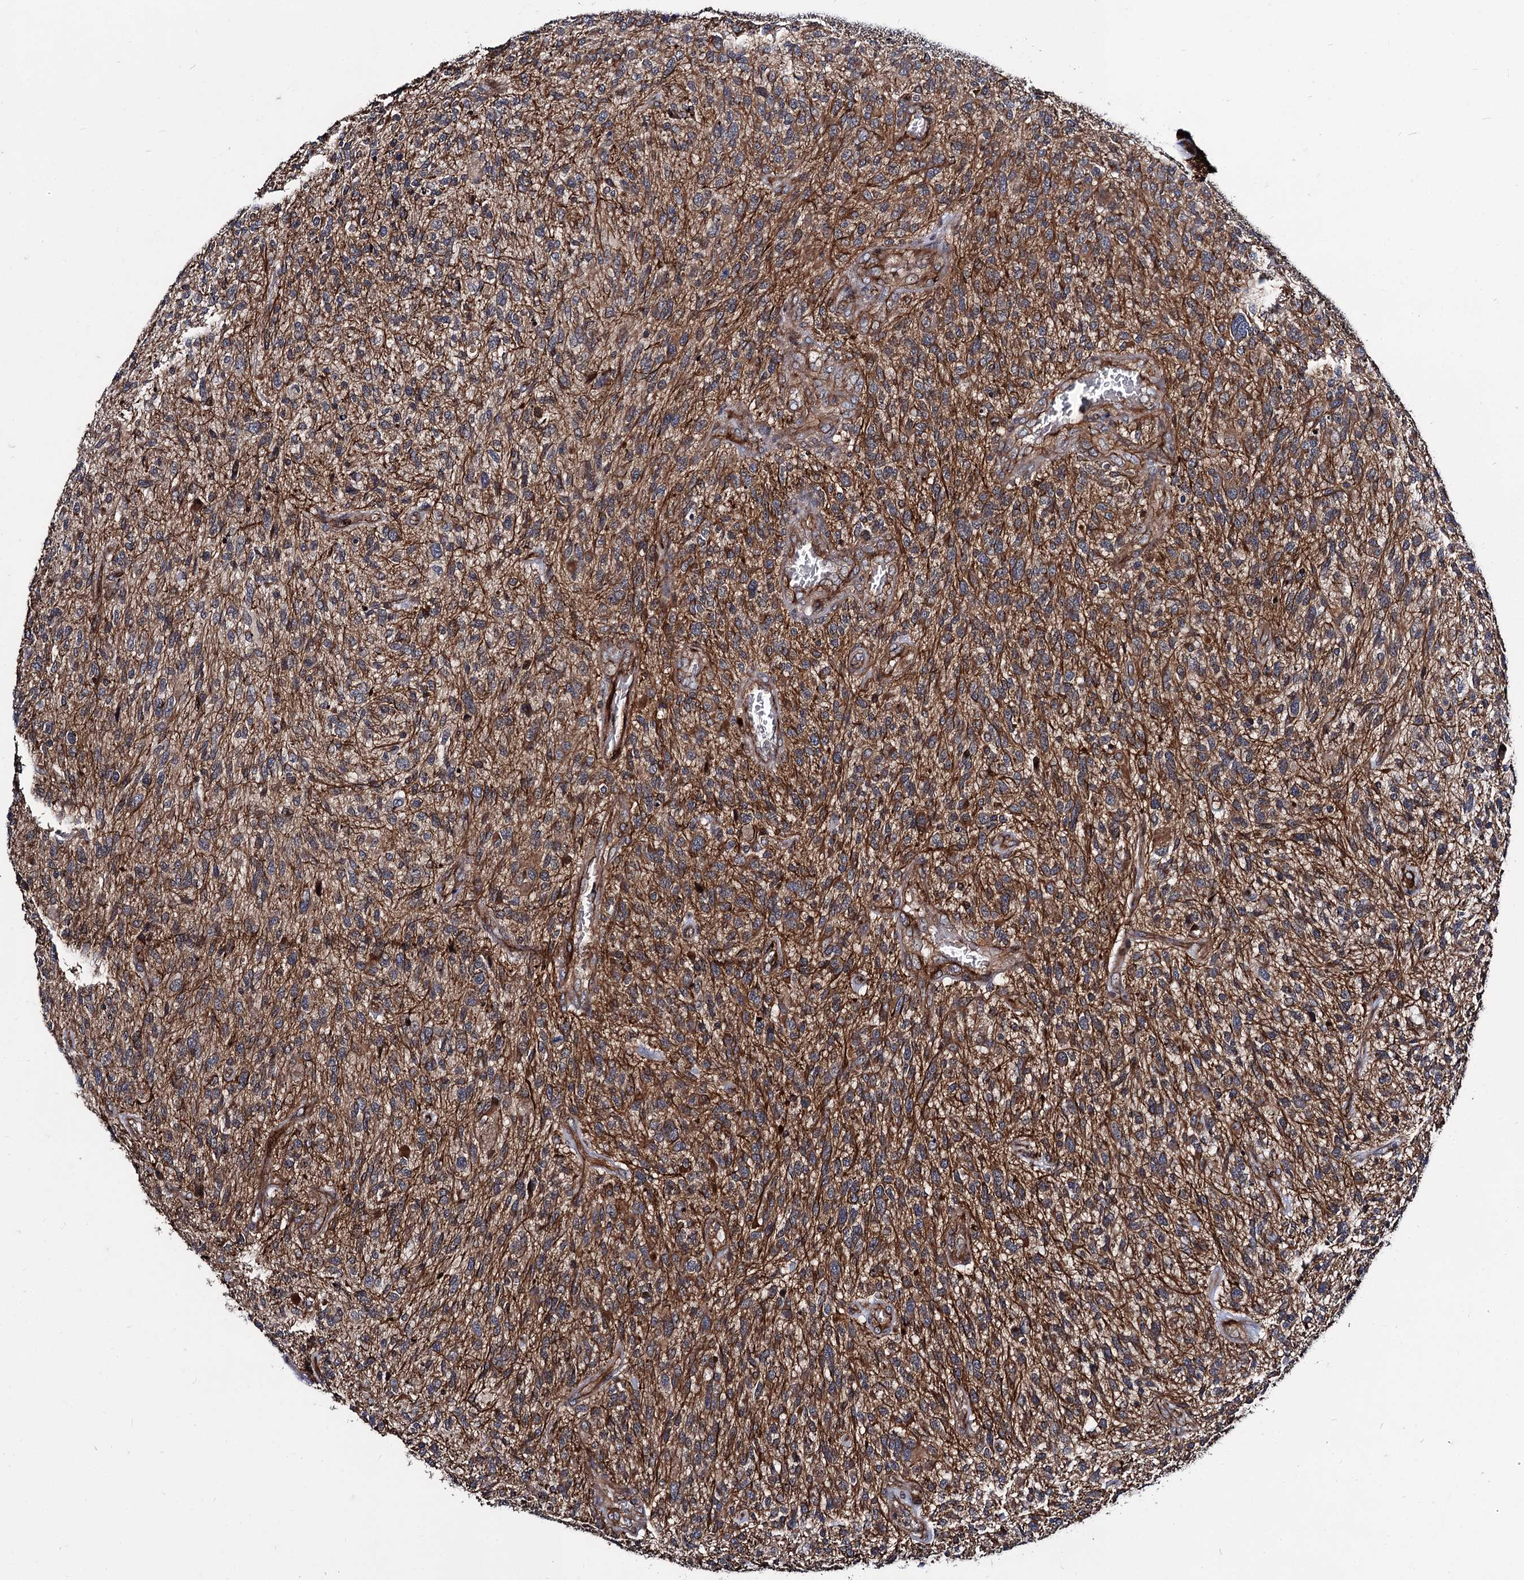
{"staining": {"intensity": "moderate", "quantity": ">75%", "location": "cytoplasmic/membranous"}, "tissue": "glioma", "cell_type": "Tumor cells", "image_type": "cancer", "snomed": [{"axis": "morphology", "description": "Glioma, malignant, High grade"}, {"axis": "topography", "description": "Brain"}], "caption": "A photomicrograph of glioma stained for a protein demonstrates moderate cytoplasmic/membranous brown staining in tumor cells.", "gene": "KXD1", "patient": {"sex": "male", "age": 47}}